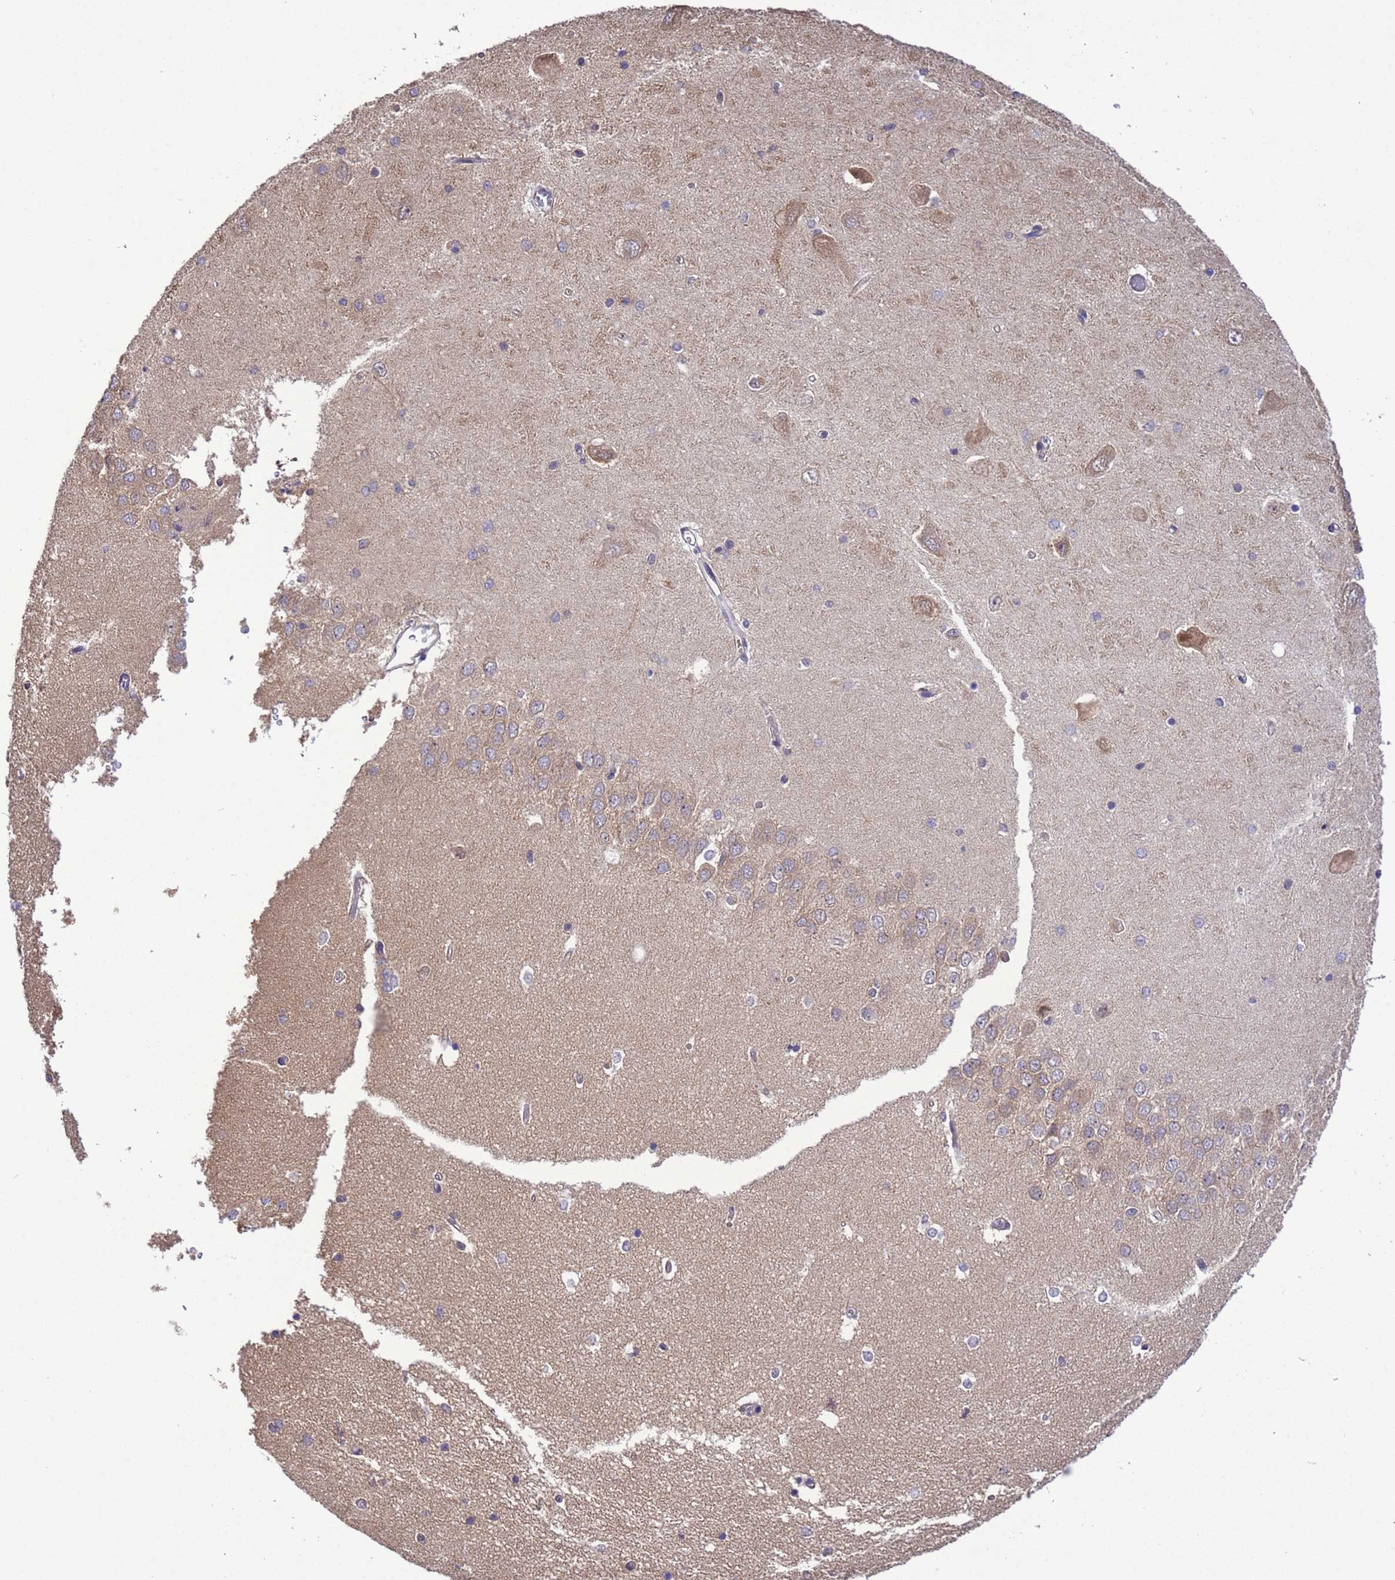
{"staining": {"intensity": "negative", "quantity": "none", "location": "none"}, "tissue": "hippocampus", "cell_type": "Glial cells", "image_type": "normal", "snomed": [{"axis": "morphology", "description": "Normal tissue, NOS"}, {"axis": "topography", "description": "Hippocampus"}], "caption": "The micrograph demonstrates no staining of glial cells in normal hippocampus.", "gene": "ZFP69B", "patient": {"sex": "male", "age": 45}}